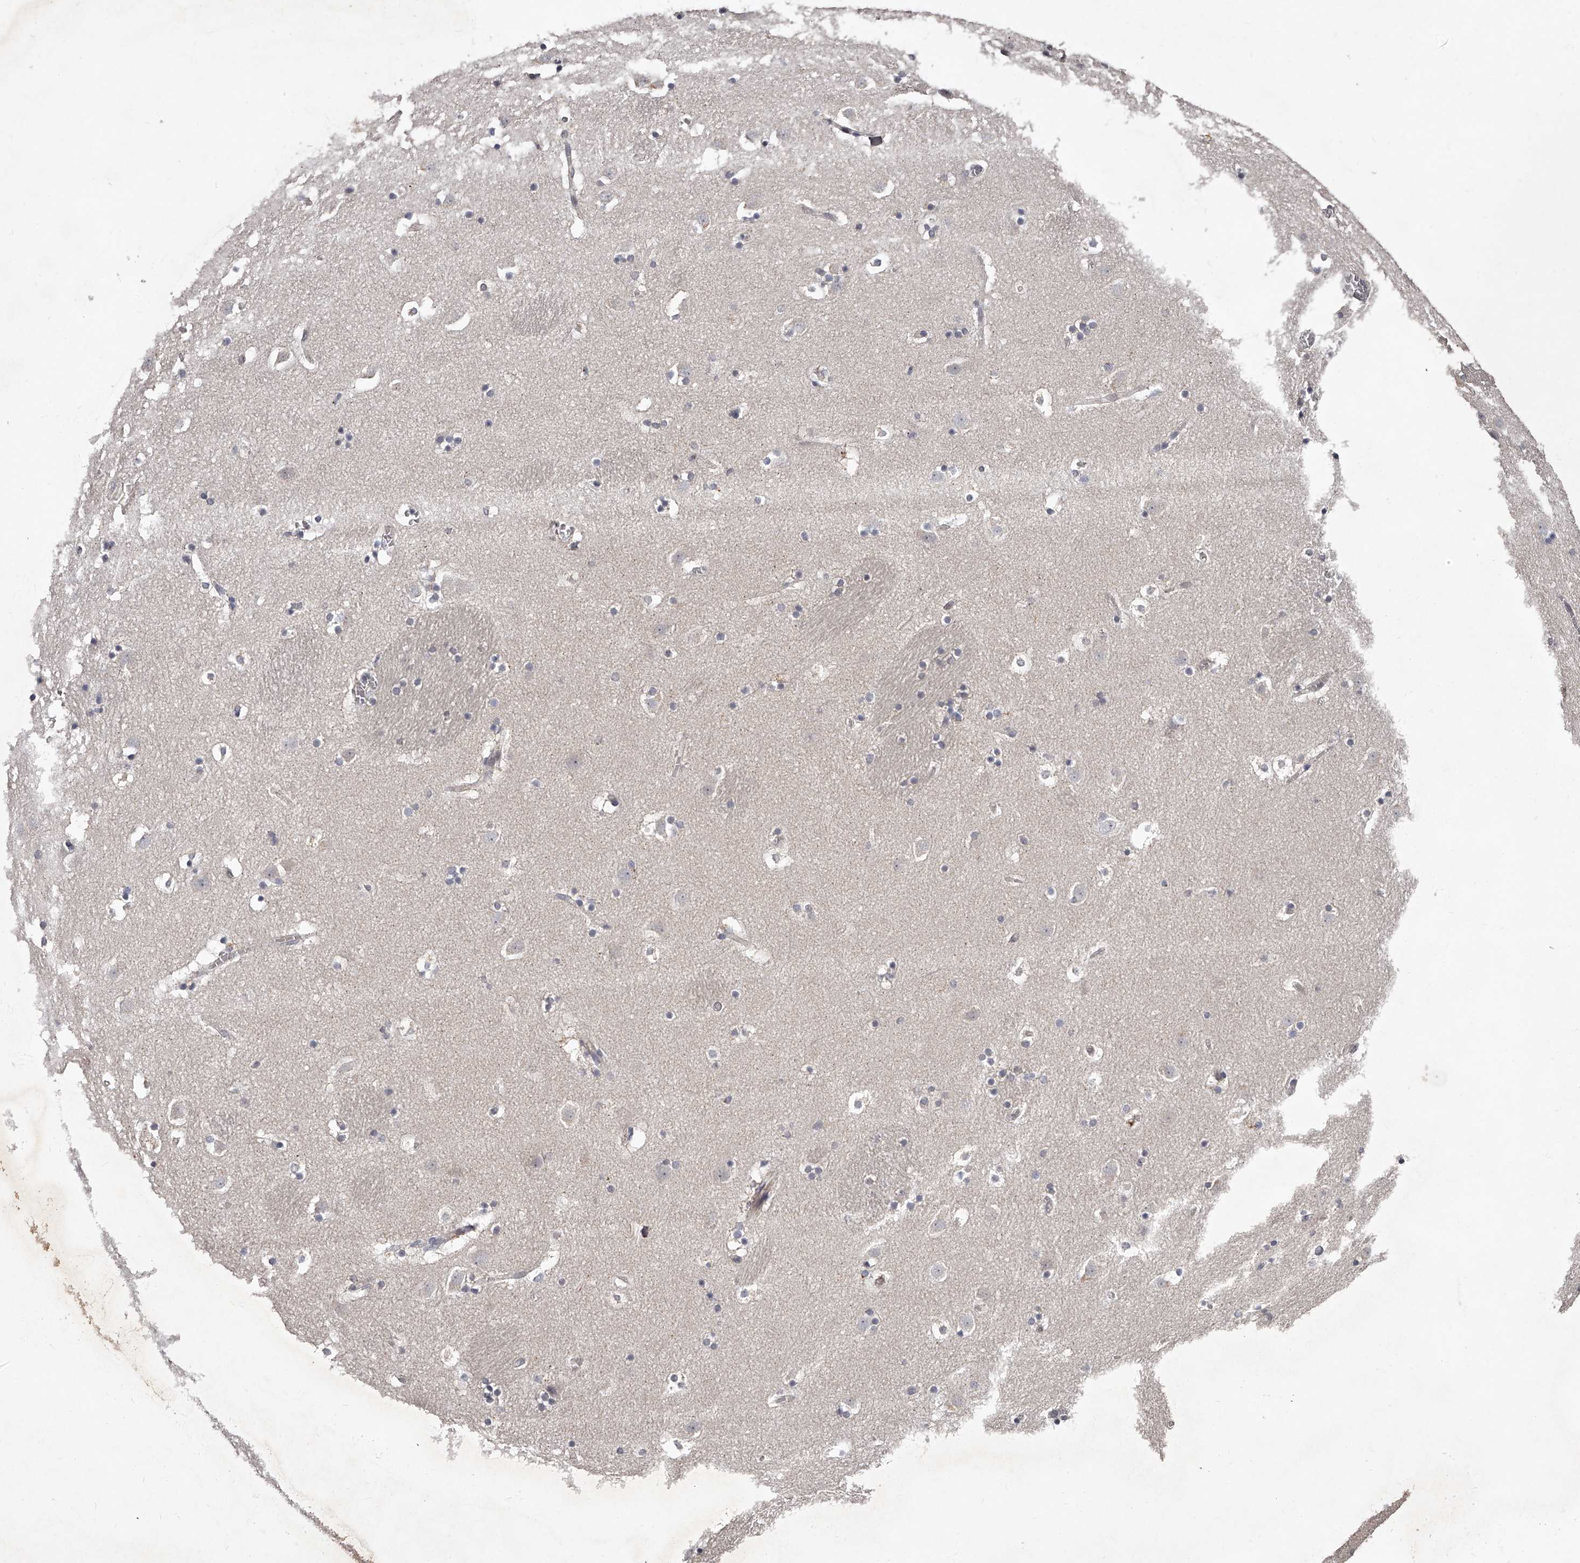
{"staining": {"intensity": "negative", "quantity": "none", "location": "none"}, "tissue": "caudate", "cell_type": "Glial cells", "image_type": "normal", "snomed": [{"axis": "morphology", "description": "Normal tissue, NOS"}, {"axis": "topography", "description": "Lateral ventricle wall"}], "caption": "This is an immunohistochemistry micrograph of normal caudate. There is no staining in glial cells.", "gene": "NT5DC1", "patient": {"sex": "male", "age": 45}}